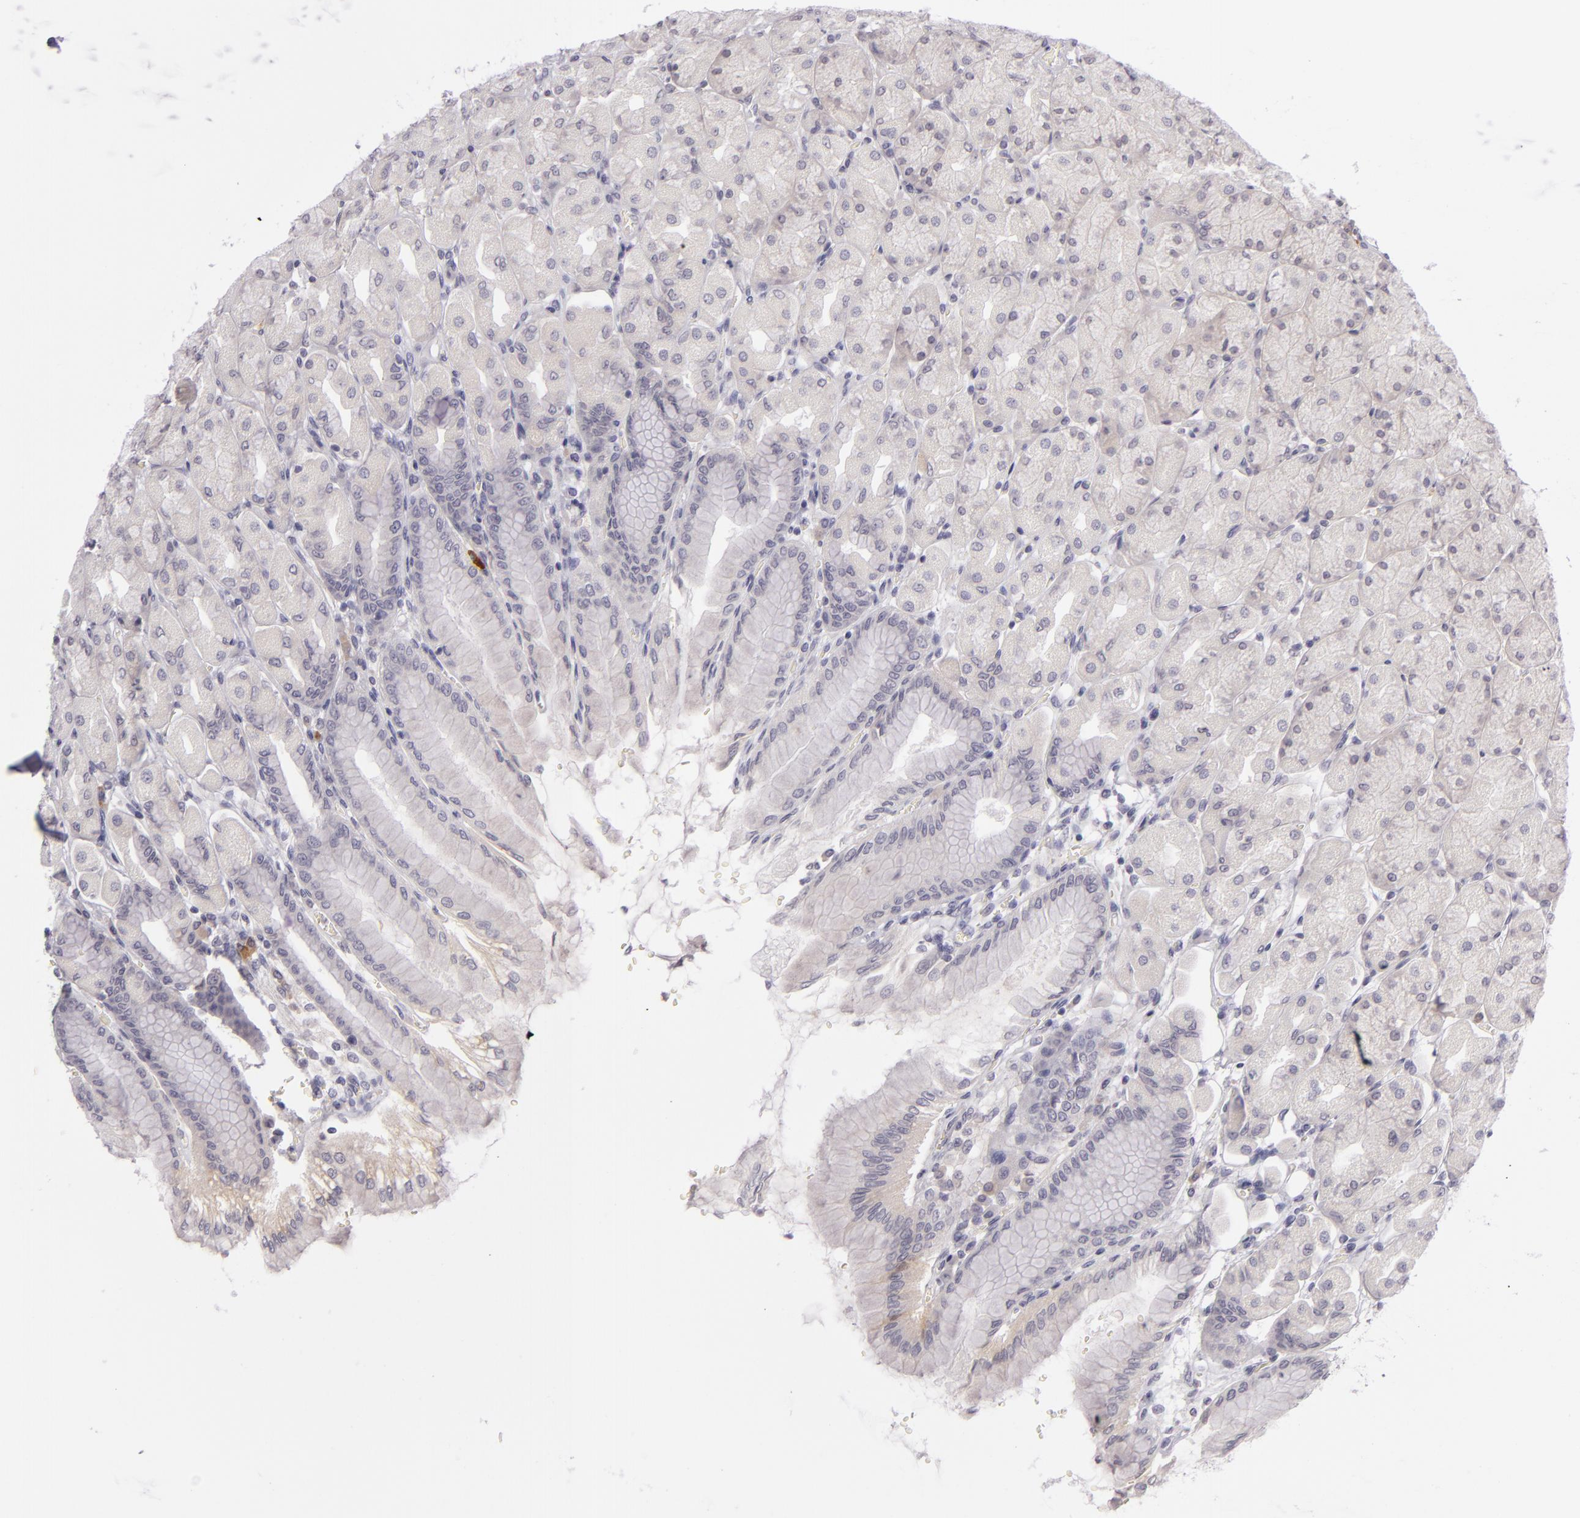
{"staining": {"intensity": "negative", "quantity": "none", "location": "none"}, "tissue": "stomach", "cell_type": "Glandular cells", "image_type": "normal", "snomed": [{"axis": "morphology", "description": "Normal tissue, NOS"}, {"axis": "topography", "description": "Stomach, upper"}], "caption": "Image shows no significant protein staining in glandular cells of normal stomach.", "gene": "DAG1", "patient": {"sex": "female", "age": 56}}